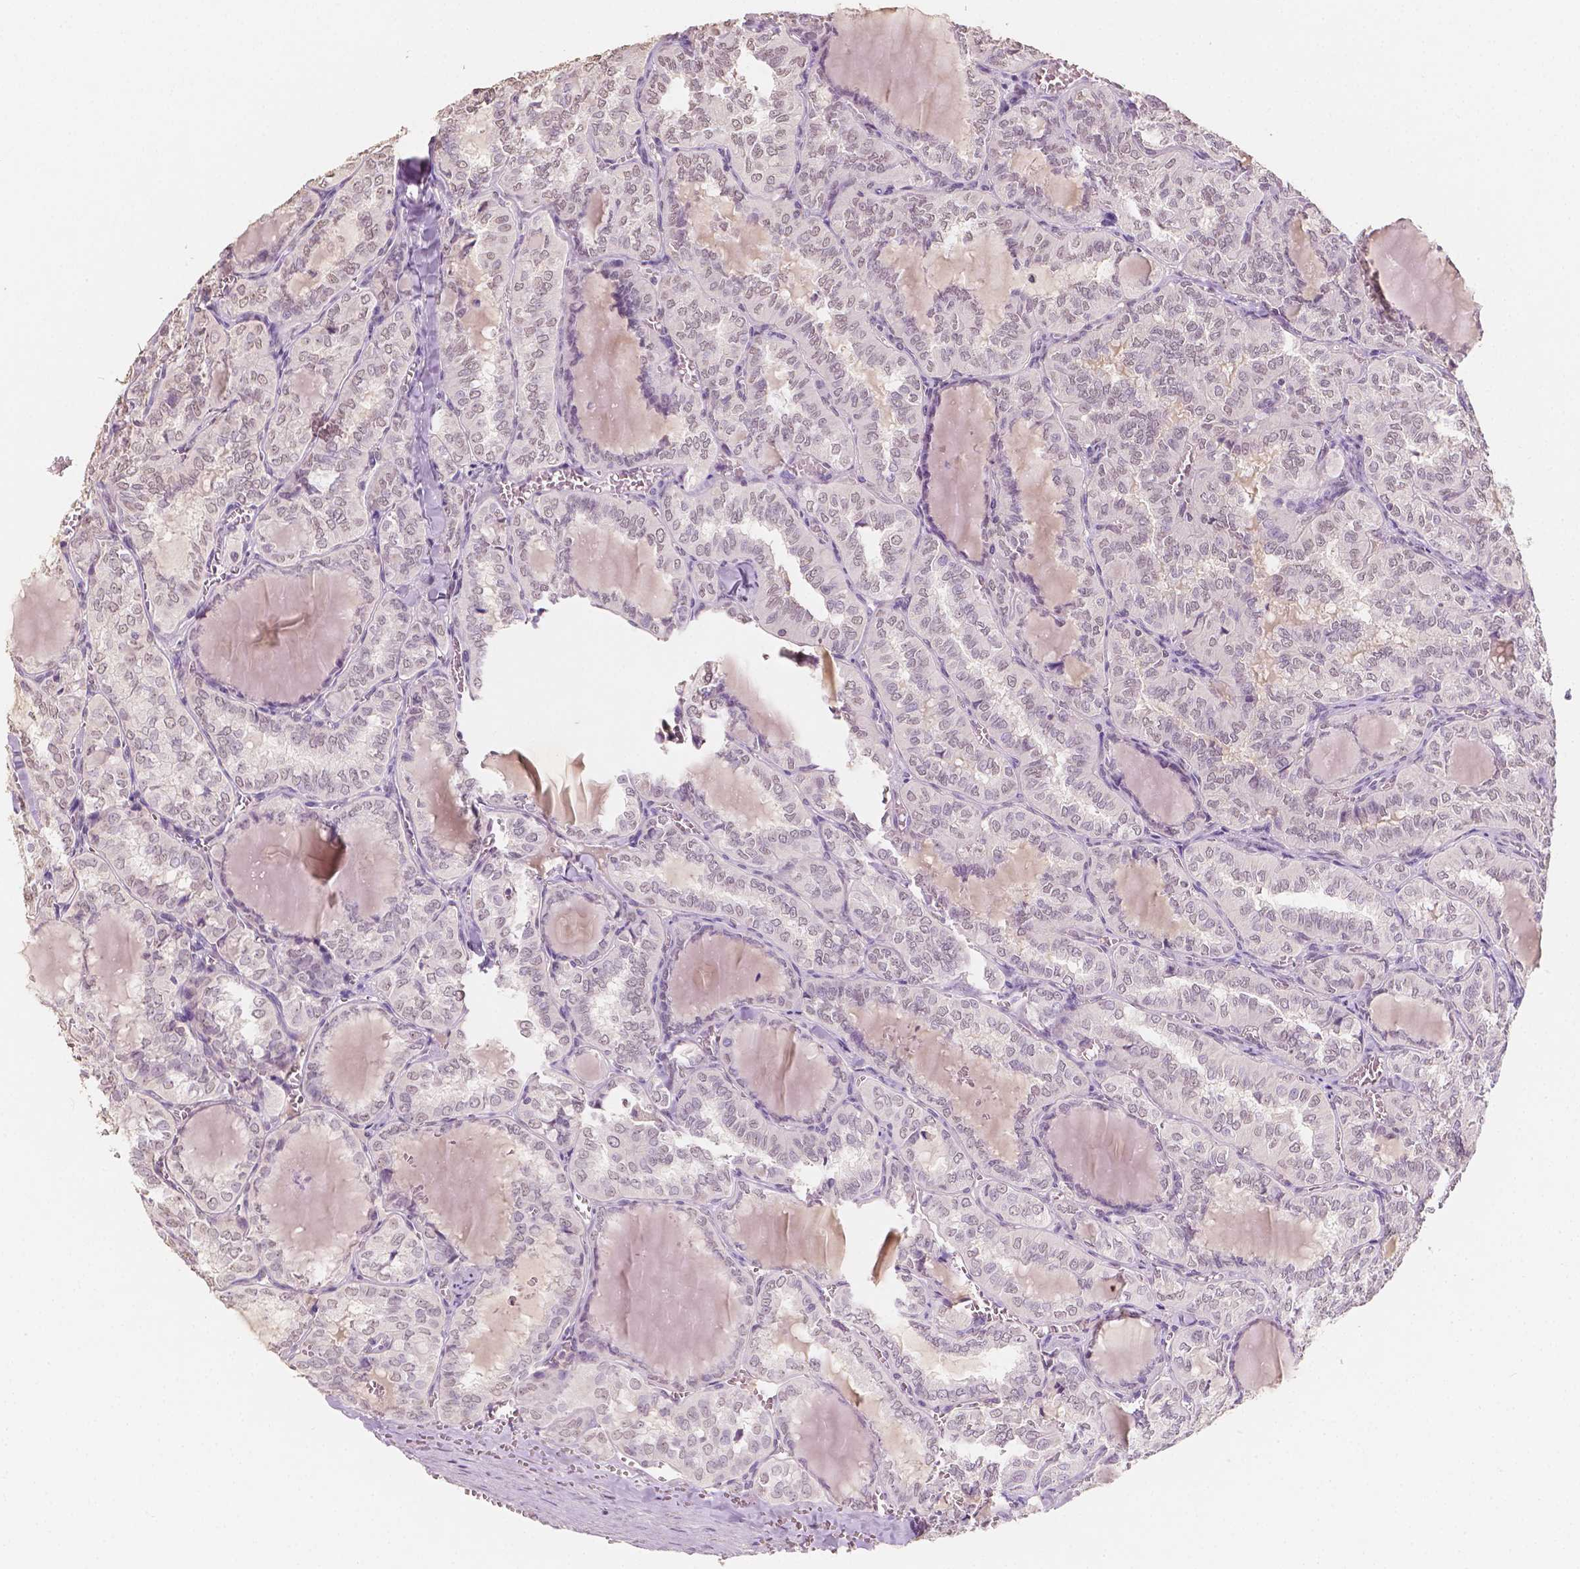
{"staining": {"intensity": "weak", "quantity": "<25%", "location": "nuclear"}, "tissue": "thyroid cancer", "cell_type": "Tumor cells", "image_type": "cancer", "snomed": [{"axis": "morphology", "description": "Papillary adenocarcinoma, NOS"}, {"axis": "topography", "description": "Thyroid gland"}], "caption": "Tumor cells are negative for brown protein staining in papillary adenocarcinoma (thyroid).", "gene": "SOX15", "patient": {"sex": "female", "age": 41}}